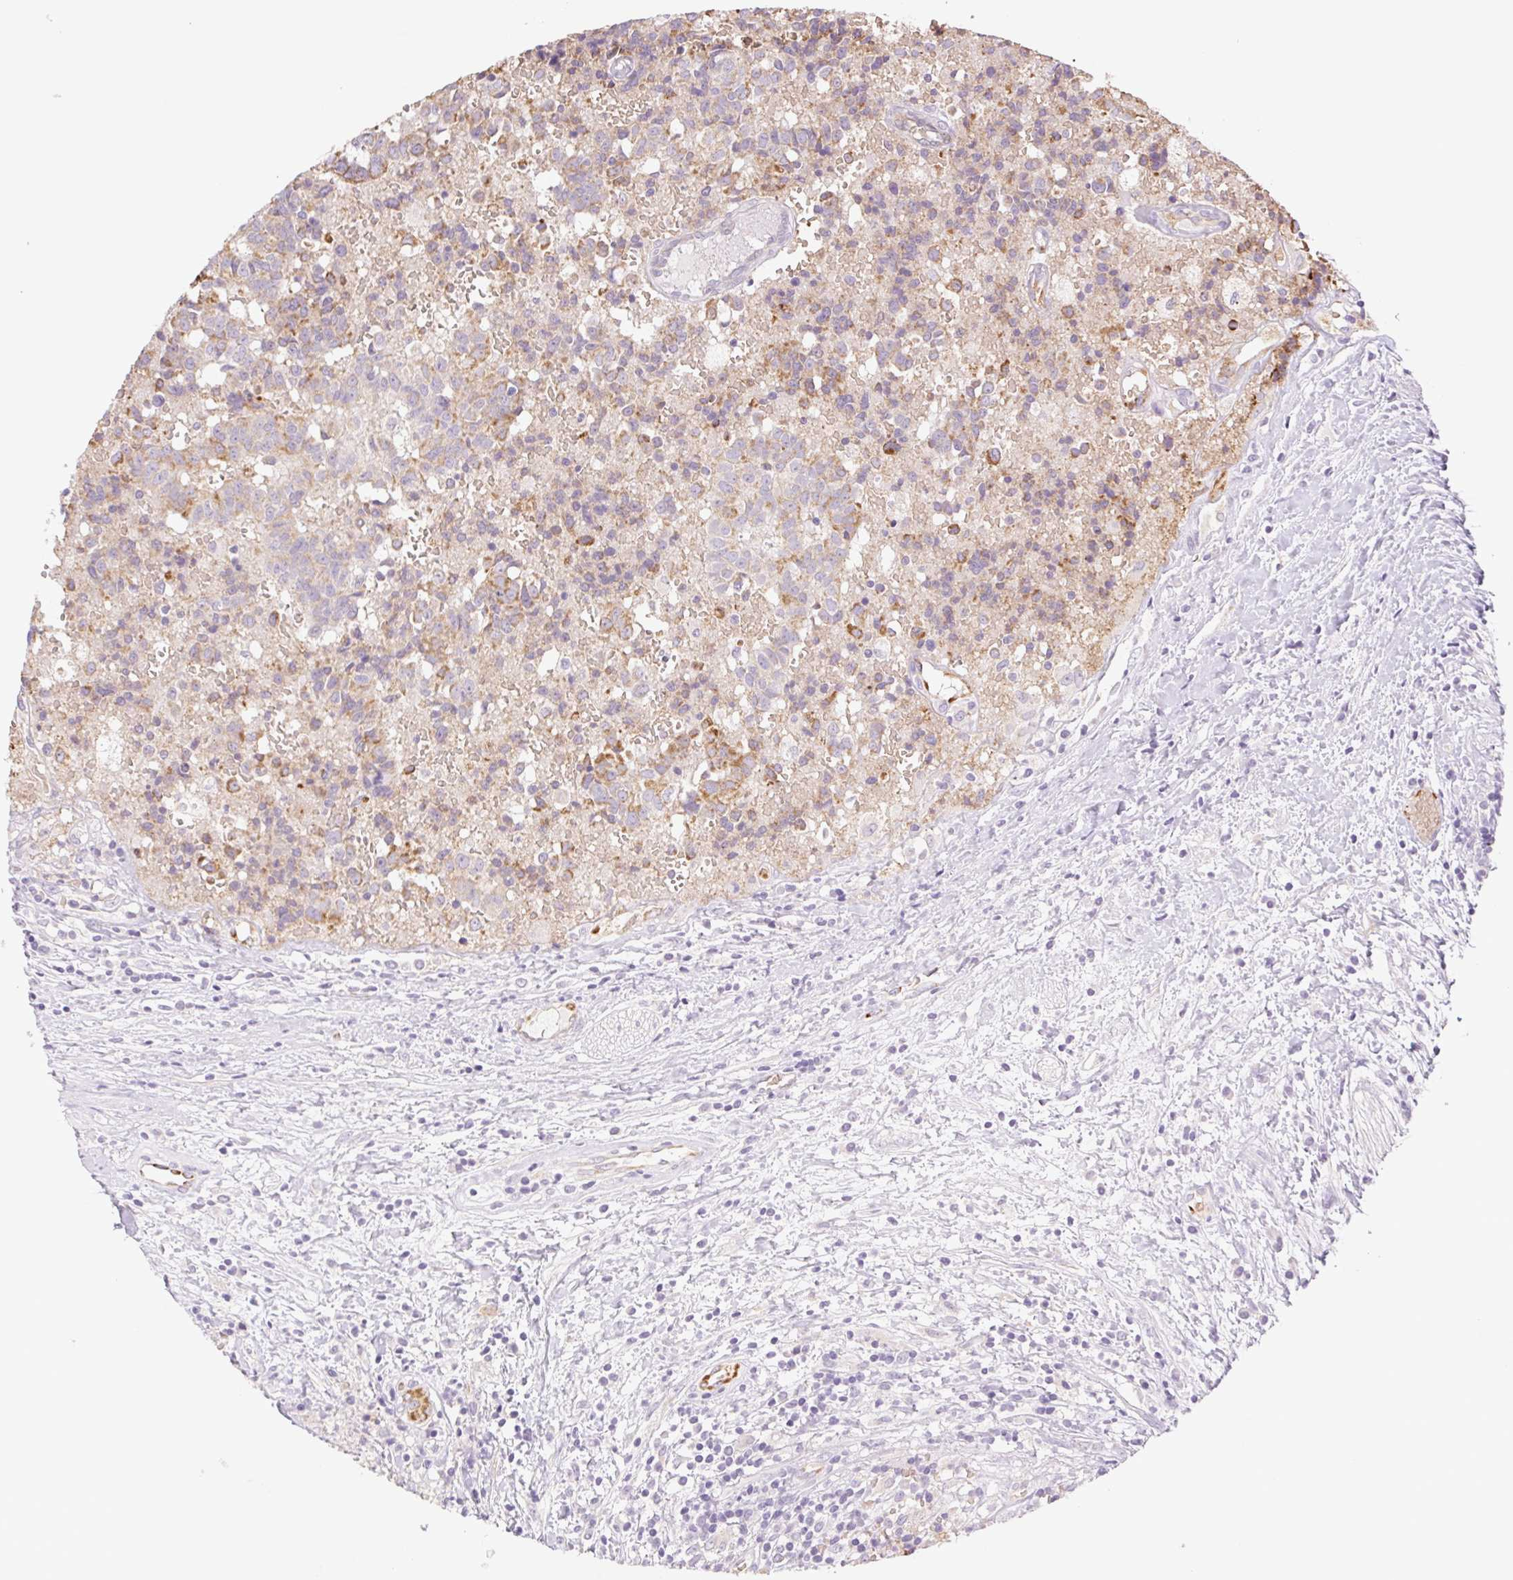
{"staining": {"intensity": "weak", "quantity": "25%-75%", "location": "cytoplasmic/membranous"}, "tissue": "prostate cancer", "cell_type": "Tumor cells", "image_type": "cancer", "snomed": [{"axis": "morphology", "description": "Adenocarcinoma, High grade"}, {"axis": "topography", "description": "Prostate and seminal vesicle, NOS"}], "caption": "Tumor cells exhibit weak cytoplasmic/membranous expression in approximately 25%-75% of cells in adenocarcinoma (high-grade) (prostate). Nuclei are stained in blue.", "gene": "IGFL3", "patient": {"sex": "male", "age": 60}}